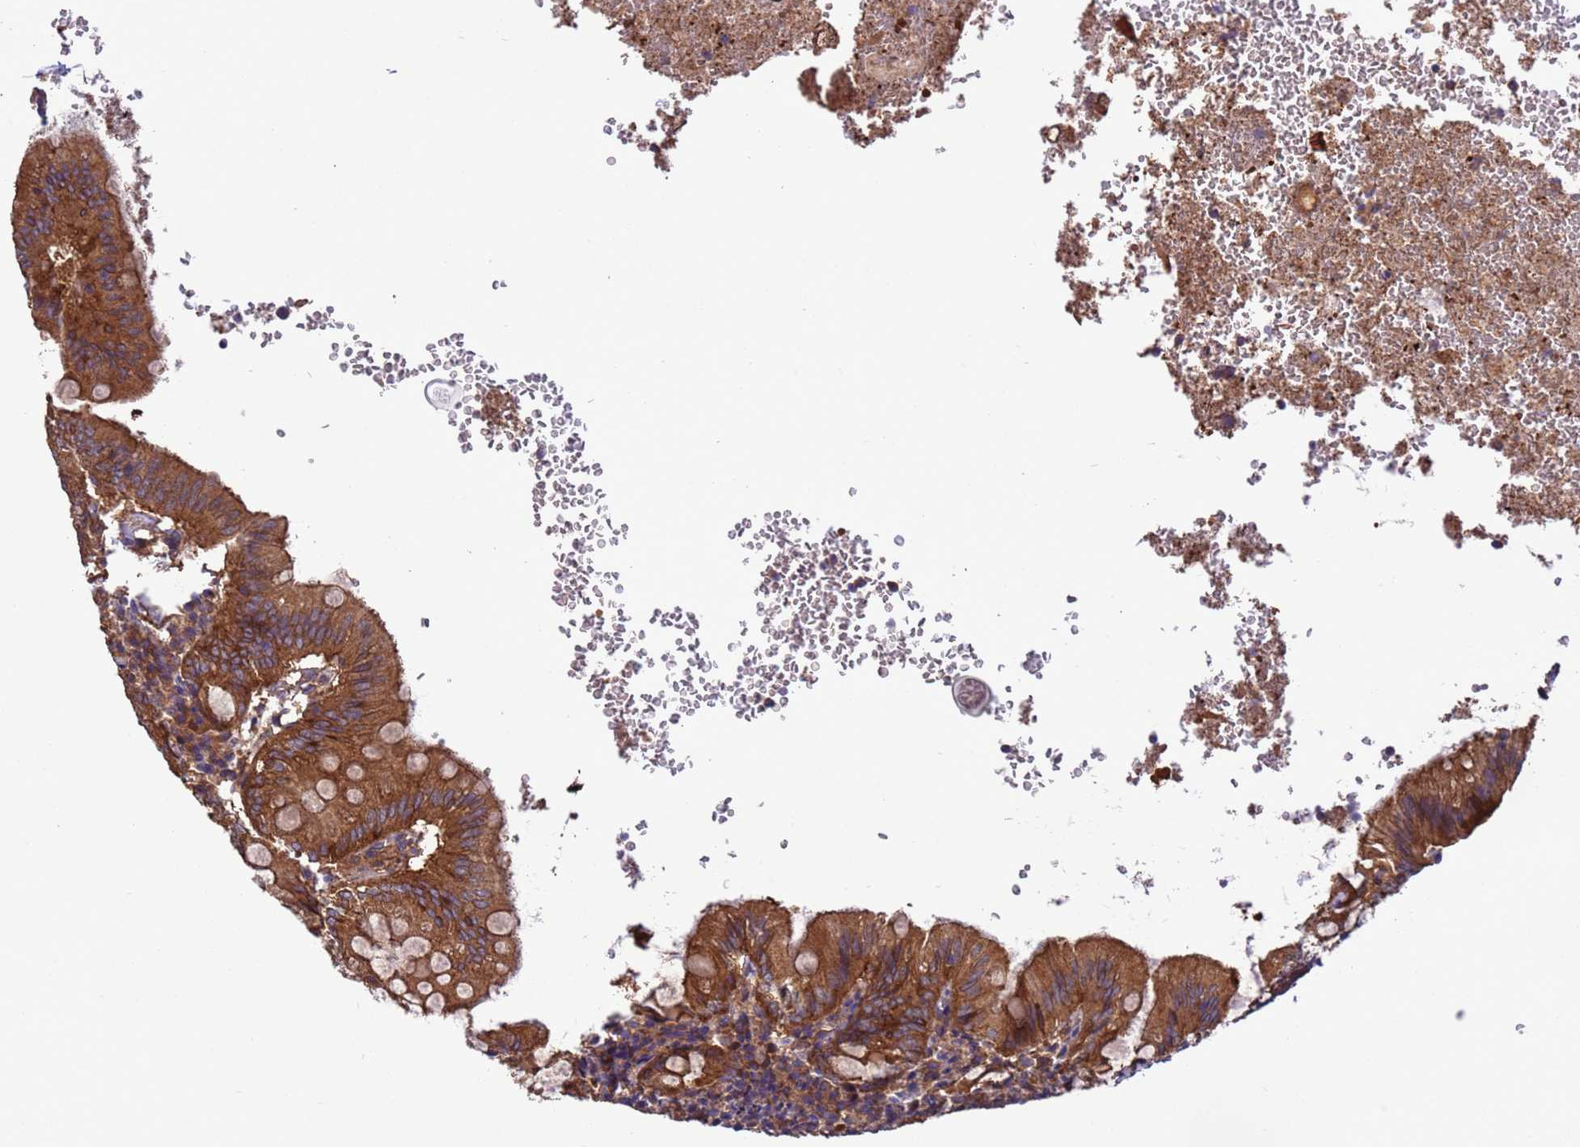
{"staining": {"intensity": "strong", "quantity": ">75%", "location": "cytoplasmic/membranous"}, "tissue": "appendix", "cell_type": "Glandular cells", "image_type": "normal", "snomed": [{"axis": "morphology", "description": "Normal tissue, NOS"}, {"axis": "topography", "description": "Appendix"}], "caption": "Glandular cells reveal high levels of strong cytoplasmic/membranous expression in about >75% of cells in benign appendix. The staining is performed using DAB (3,3'-diaminobenzidine) brown chromogen to label protein expression. The nuclei are counter-stained blue using hematoxylin.", "gene": "ARHGAP12", "patient": {"sex": "male", "age": 8}}